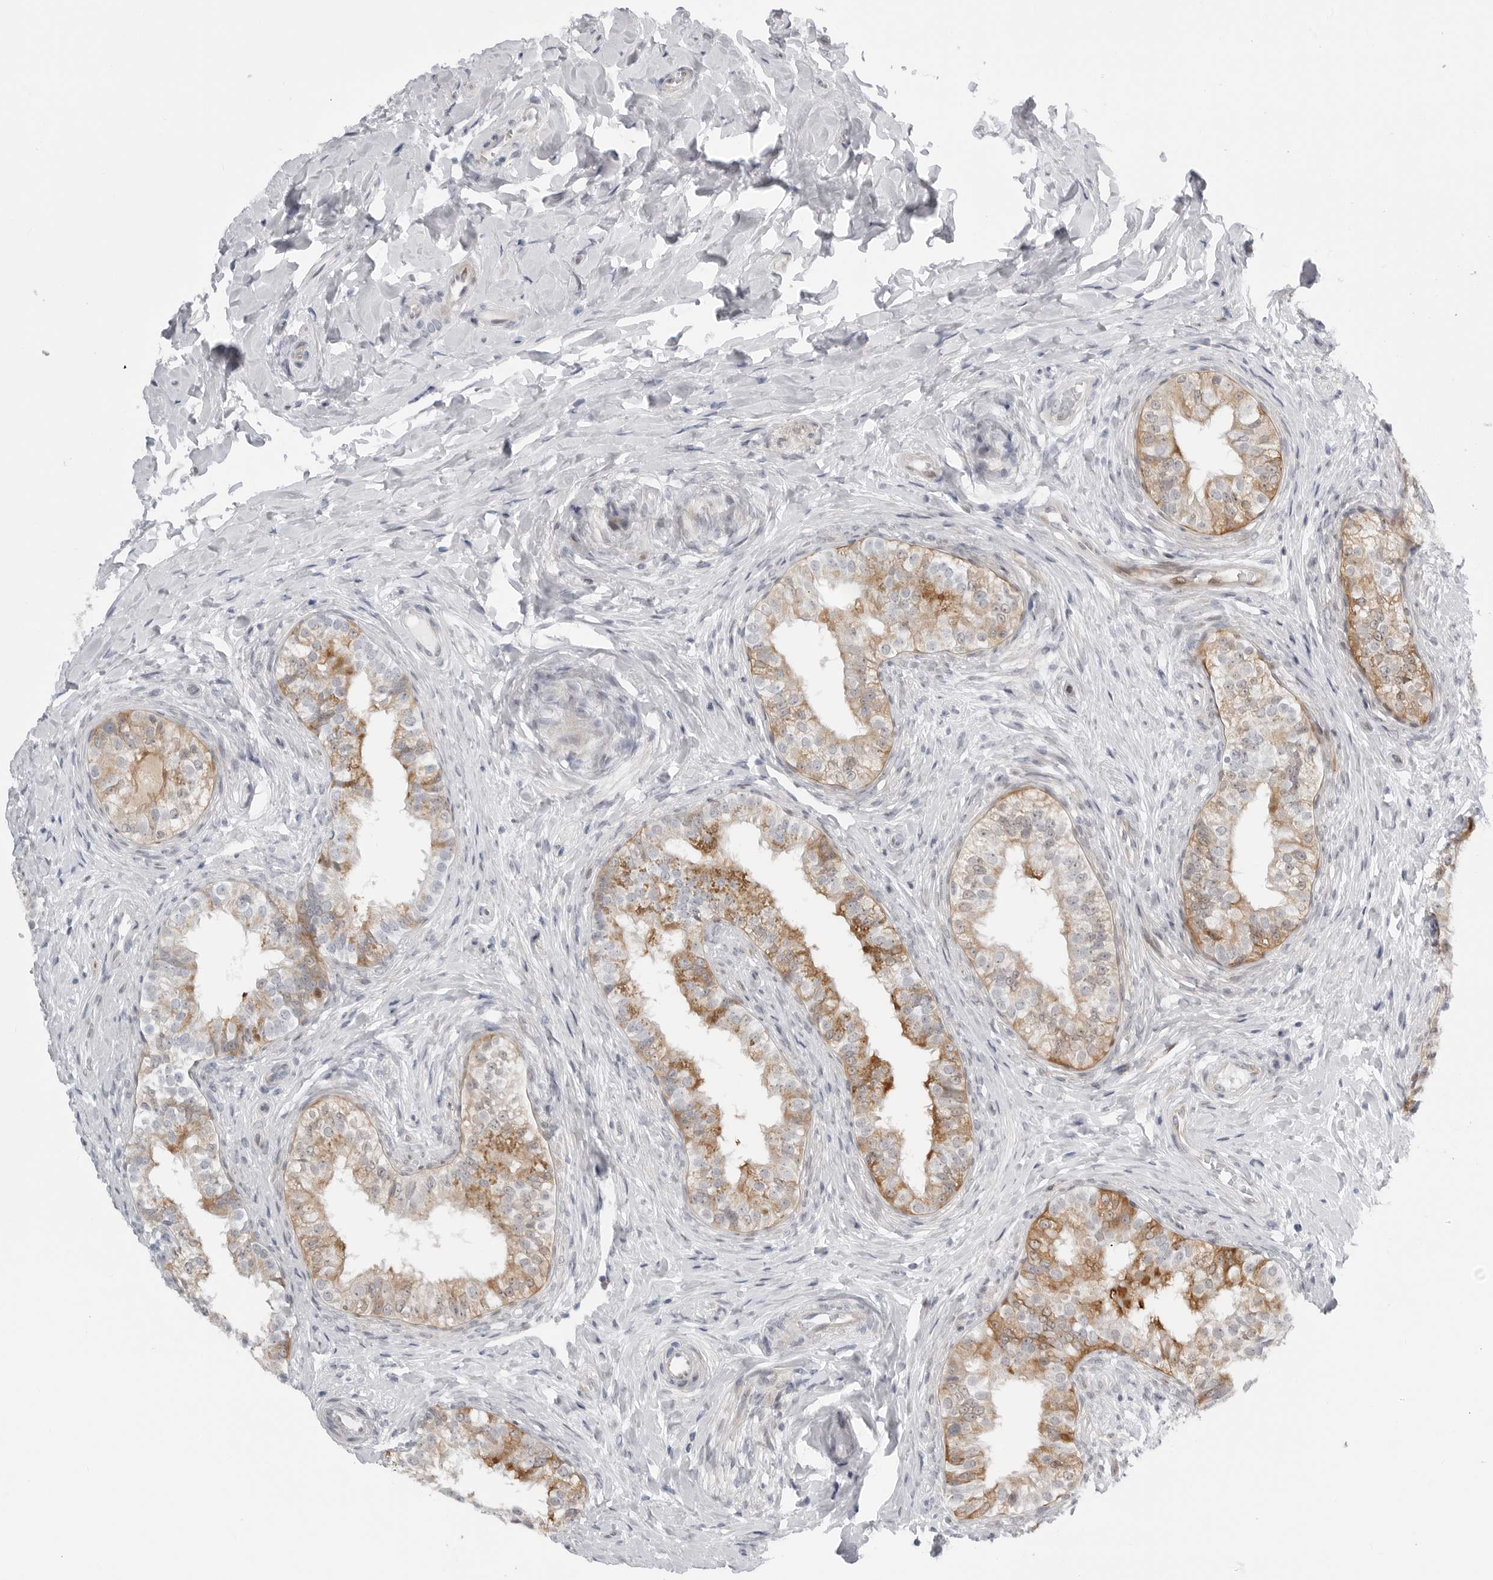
{"staining": {"intensity": "moderate", "quantity": "25%-75%", "location": "cytoplasmic/membranous"}, "tissue": "epididymis", "cell_type": "Glandular cells", "image_type": "normal", "snomed": [{"axis": "morphology", "description": "Normal tissue, NOS"}, {"axis": "topography", "description": "Epididymis"}], "caption": "Normal epididymis exhibits moderate cytoplasmic/membranous expression in approximately 25%-75% of glandular cells, visualized by immunohistochemistry.", "gene": "FAM135B", "patient": {"sex": "male", "age": 49}}